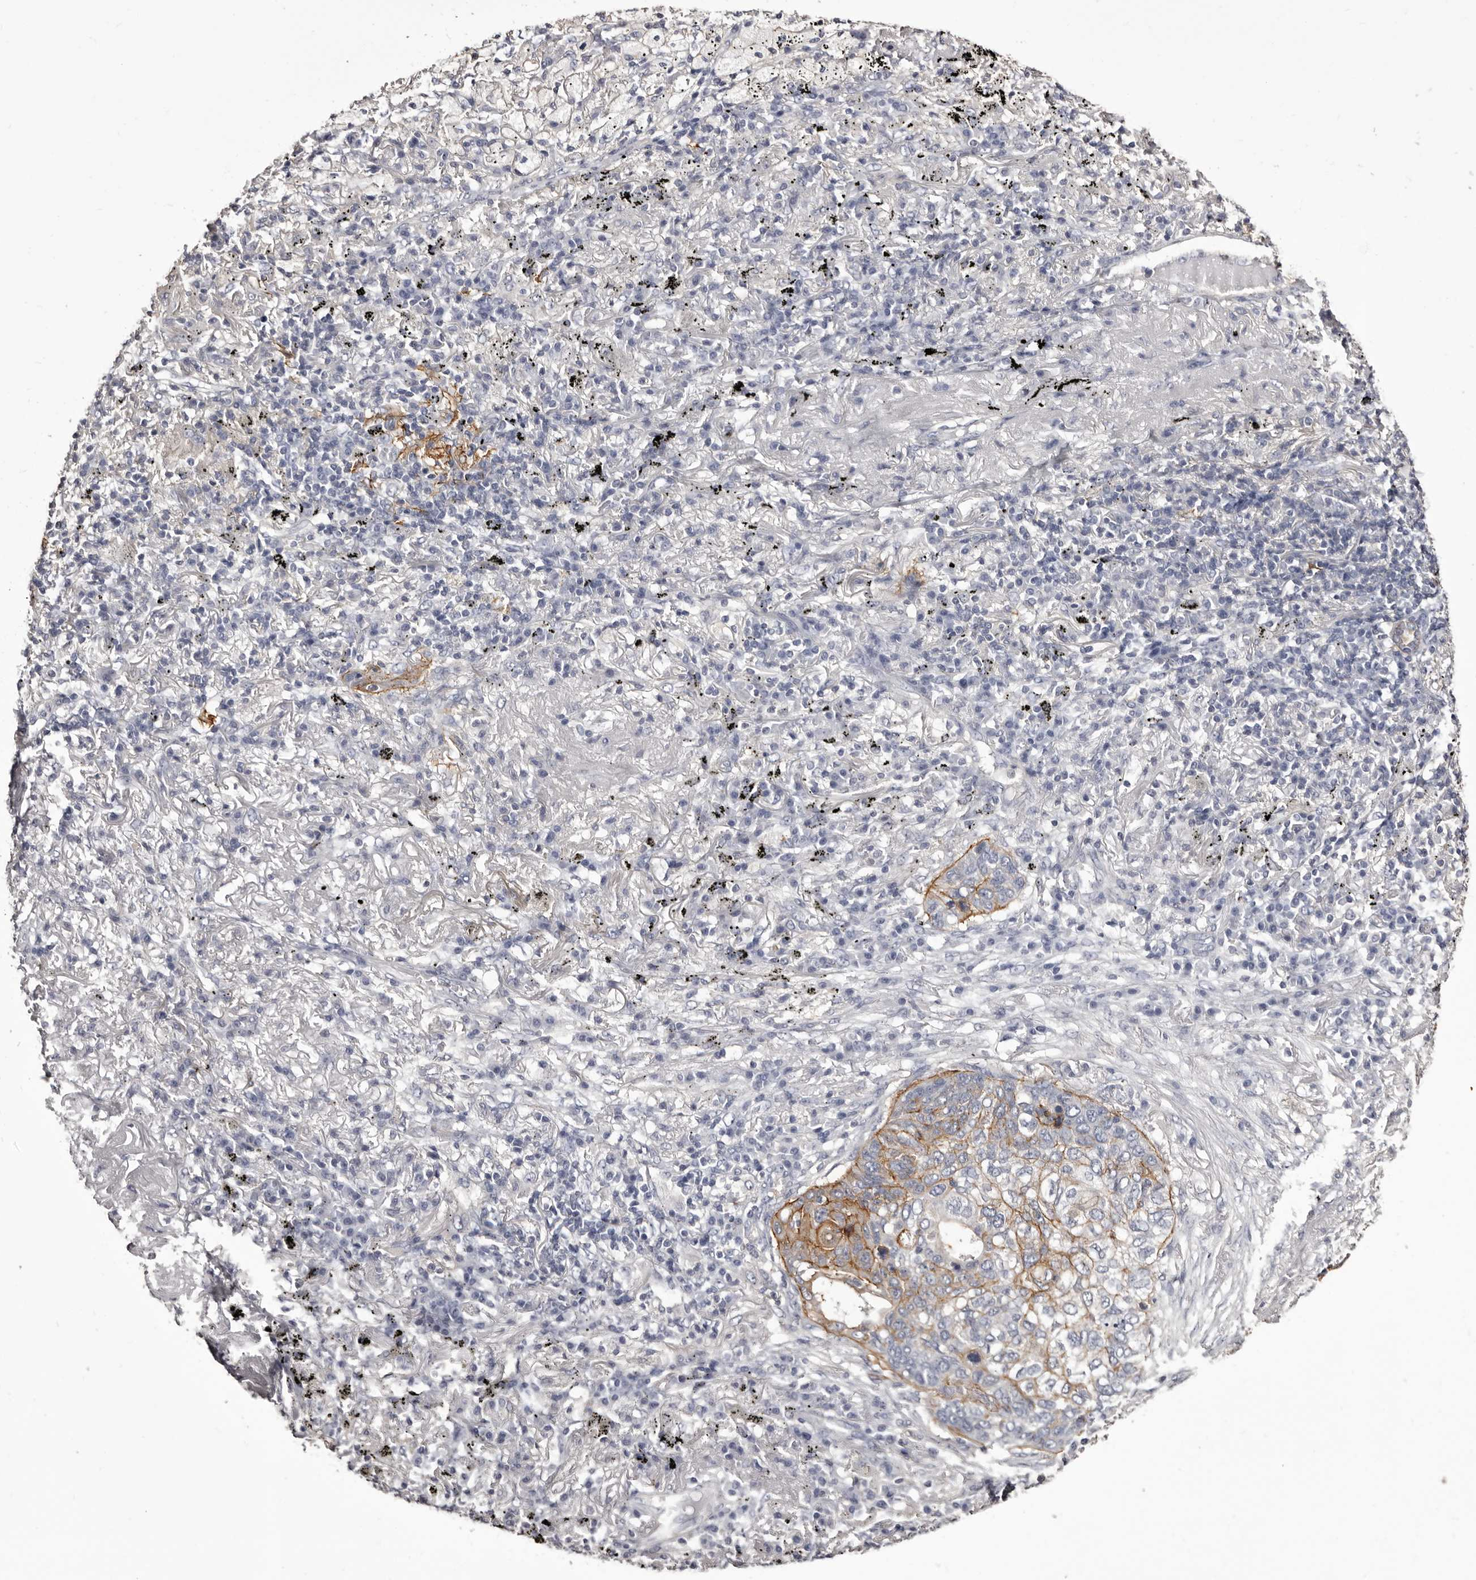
{"staining": {"intensity": "moderate", "quantity": "25%-75%", "location": "cytoplasmic/membranous"}, "tissue": "lung cancer", "cell_type": "Tumor cells", "image_type": "cancer", "snomed": [{"axis": "morphology", "description": "Squamous cell carcinoma, NOS"}, {"axis": "topography", "description": "Lung"}], "caption": "Lung cancer (squamous cell carcinoma) stained for a protein reveals moderate cytoplasmic/membranous positivity in tumor cells.", "gene": "LAD1", "patient": {"sex": "female", "age": 63}}